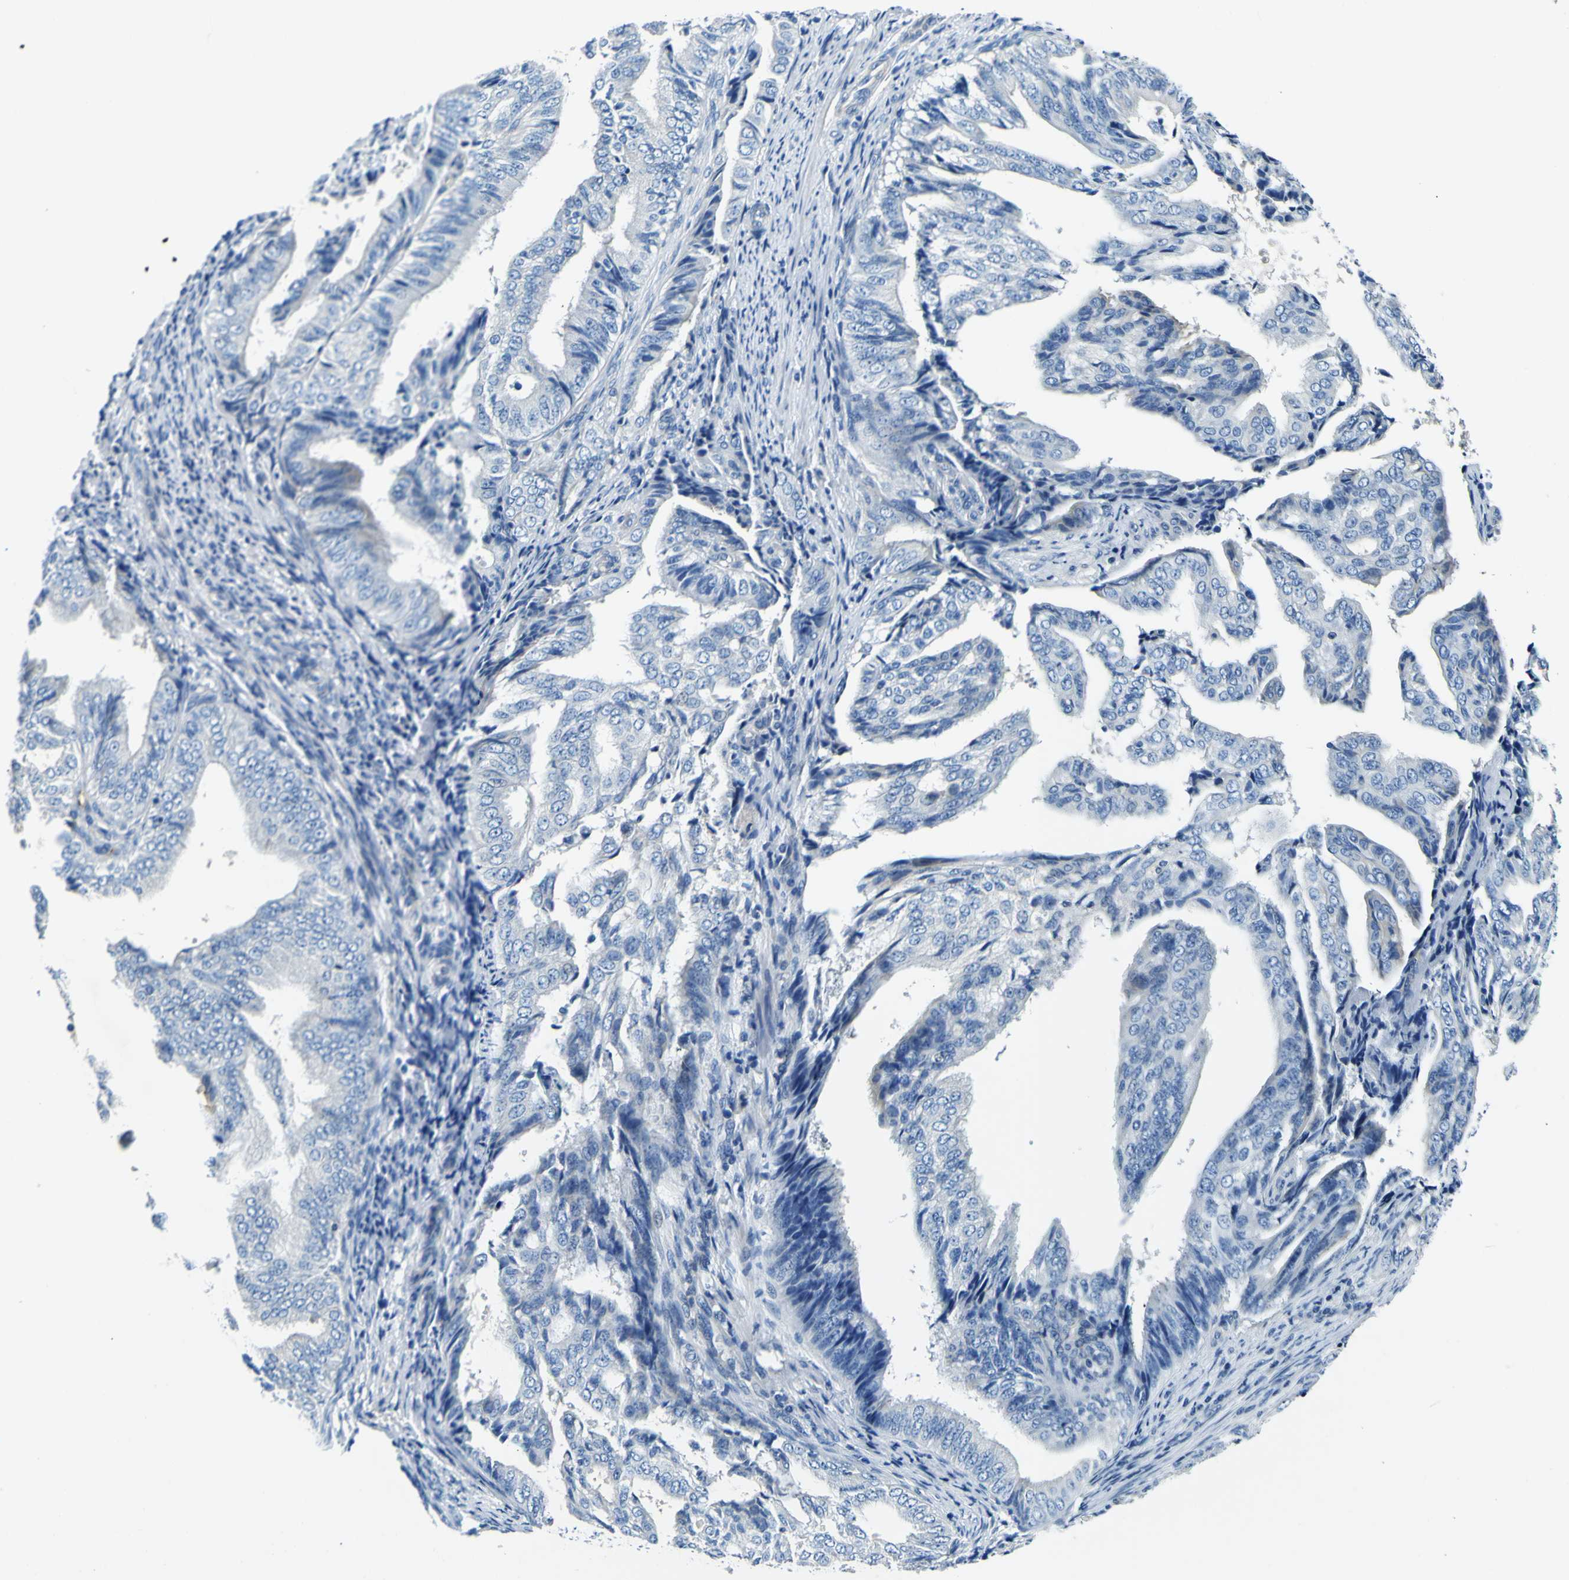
{"staining": {"intensity": "negative", "quantity": "none", "location": "none"}, "tissue": "endometrial cancer", "cell_type": "Tumor cells", "image_type": "cancer", "snomed": [{"axis": "morphology", "description": "Adenocarcinoma, NOS"}, {"axis": "topography", "description": "Endometrium"}], "caption": "This is an IHC photomicrograph of human endometrial cancer (adenocarcinoma). There is no expression in tumor cells.", "gene": "ADGRA2", "patient": {"sex": "female", "age": 58}}